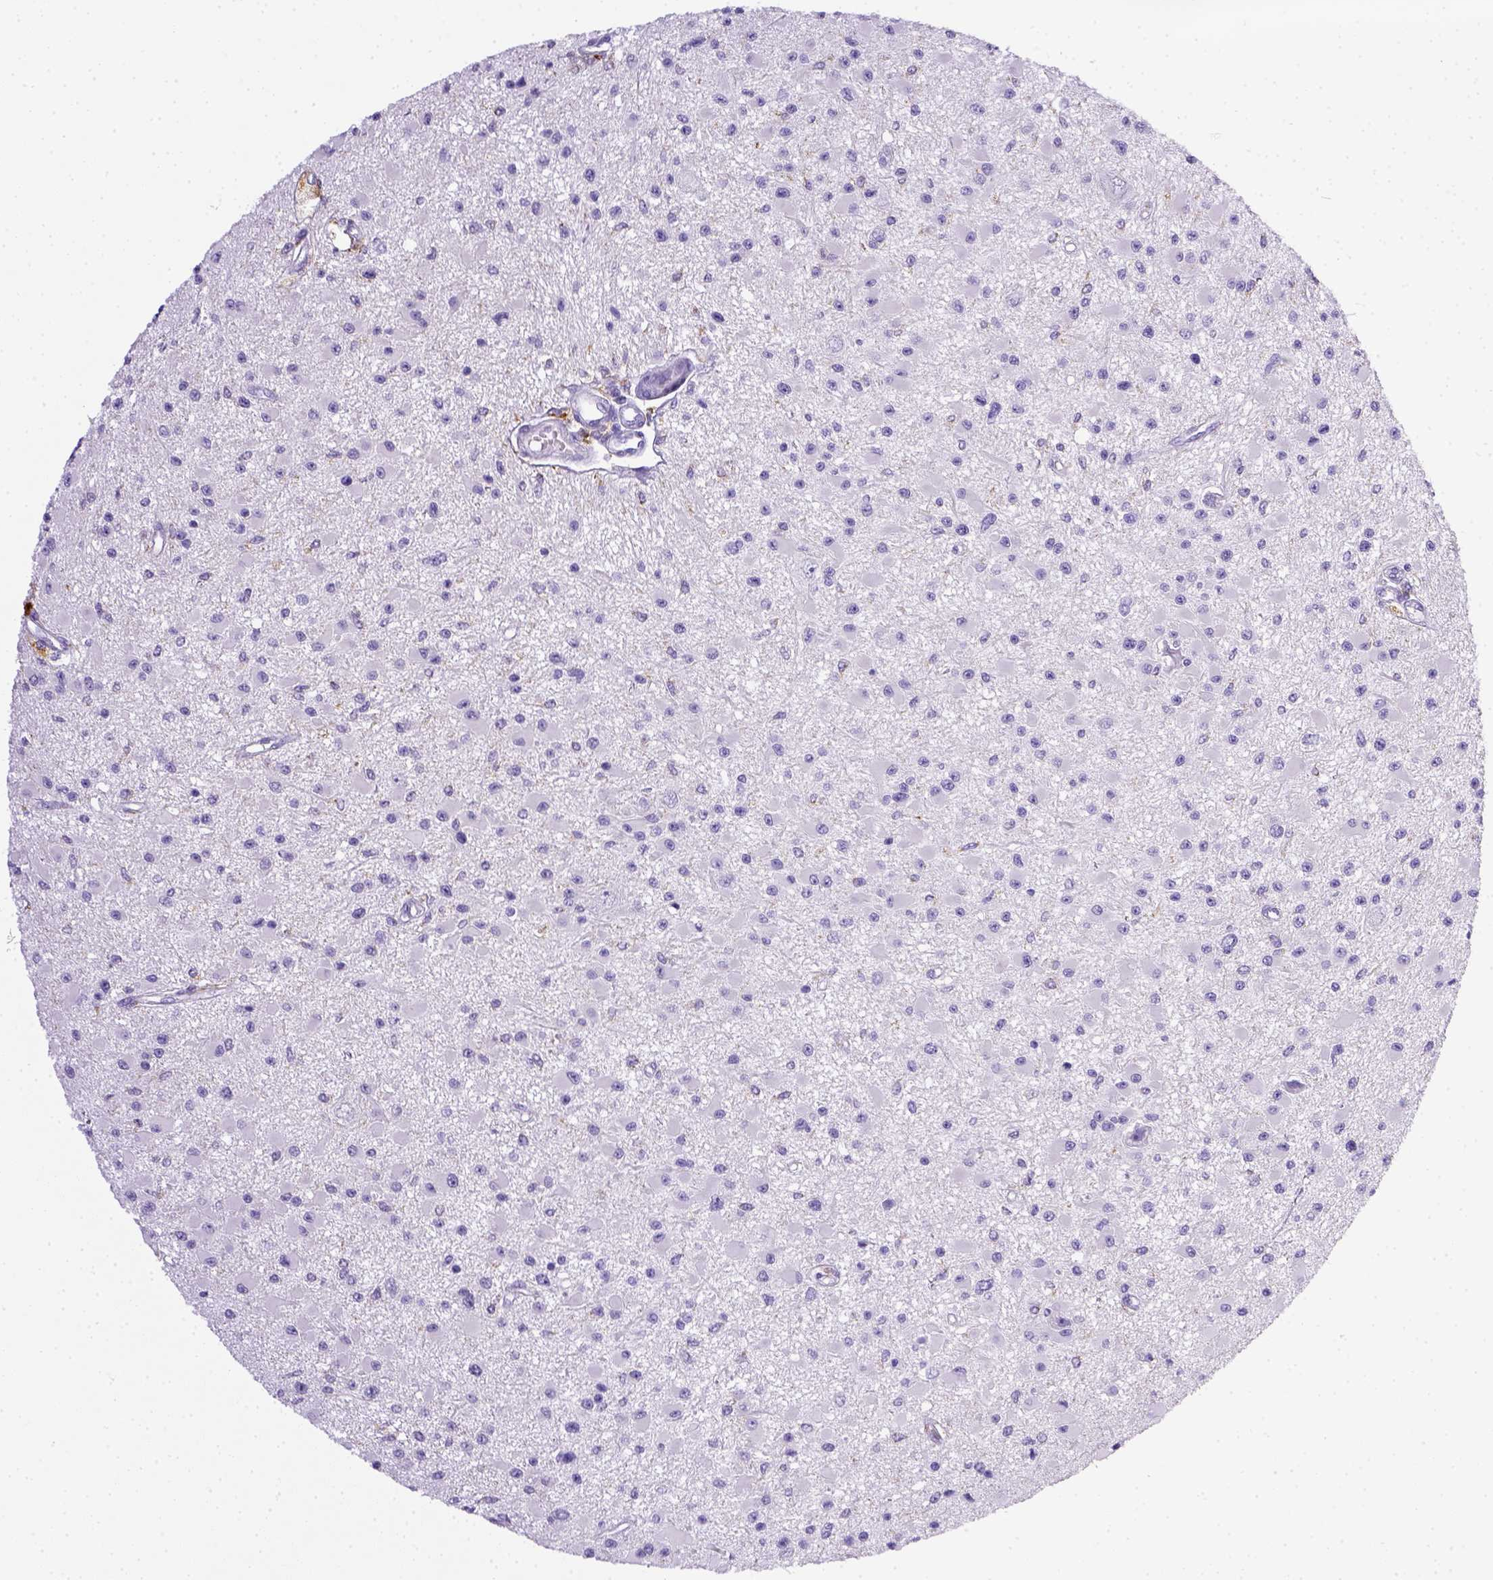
{"staining": {"intensity": "negative", "quantity": "none", "location": "none"}, "tissue": "glioma", "cell_type": "Tumor cells", "image_type": "cancer", "snomed": [{"axis": "morphology", "description": "Glioma, malignant, High grade"}, {"axis": "topography", "description": "Brain"}], "caption": "High magnification brightfield microscopy of malignant glioma (high-grade) stained with DAB (3,3'-diaminobenzidine) (brown) and counterstained with hematoxylin (blue): tumor cells show no significant staining.", "gene": "CD68", "patient": {"sex": "male", "age": 54}}